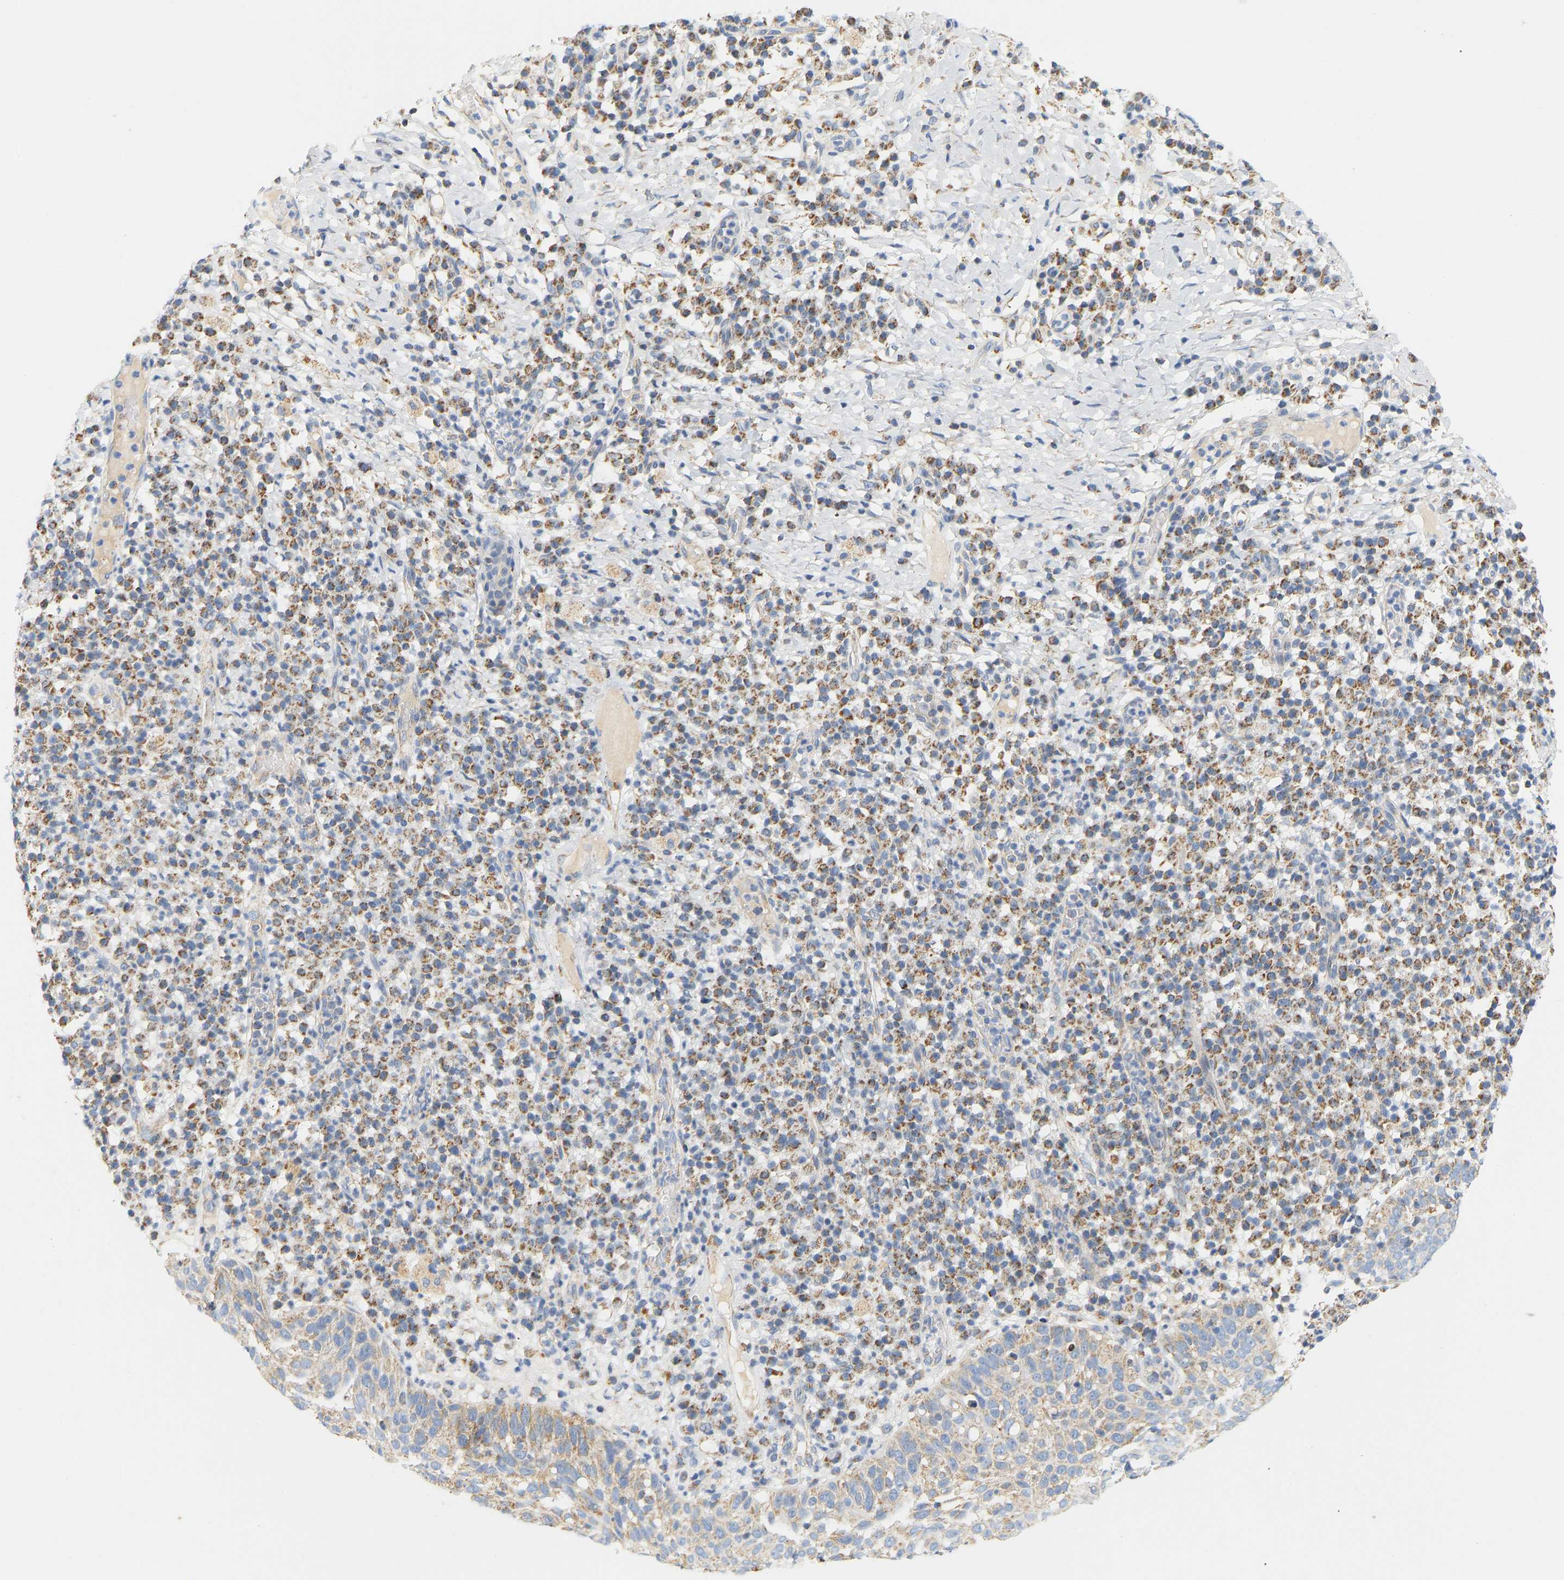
{"staining": {"intensity": "moderate", "quantity": ">75%", "location": "cytoplasmic/membranous"}, "tissue": "skin cancer", "cell_type": "Tumor cells", "image_type": "cancer", "snomed": [{"axis": "morphology", "description": "Squamous cell carcinoma in situ, NOS"}, {"axis": "morphology", "description": "Squamous cell carcinoma, NOS"}, {"axis": "topography", "description": "Skin"}], "caption": "DAB (3,3'-diaminobenzidine) immunohistochemical staining of human skin cancer (squamous cell carcinoma) displays moderate cytoplasmic/membranous protein staining in approximately >75% of tumor cells.", "gene": "GRPEL2", "patient": {"sex": "male", "age": 93}}